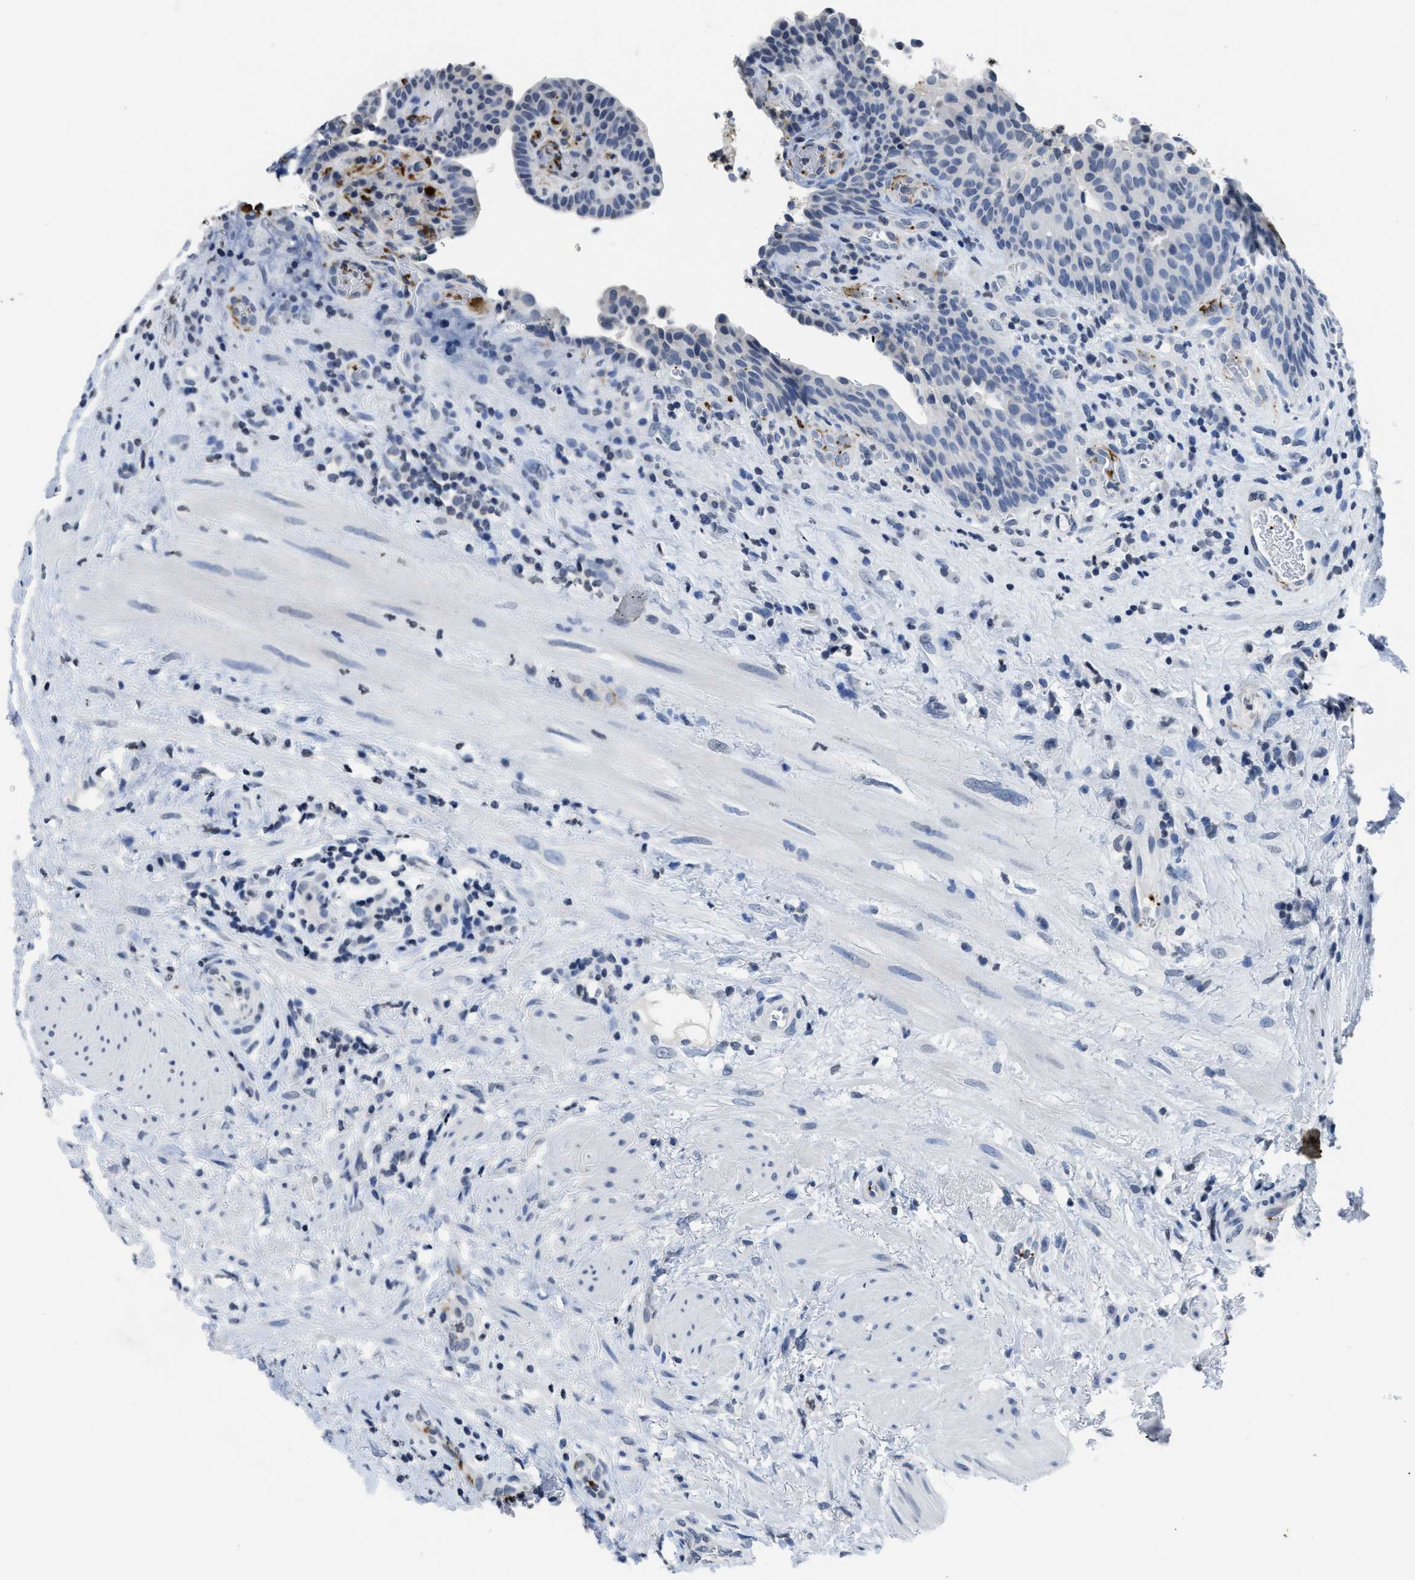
{"staining": {"intensity": "negative", "quantity": "none", "location": "none"}, "tissue": "urothelial cancer", "cell_type": "Tumor cells", "image_type": "cancer", "snomed": [{"axis": "morphology", "description": "Urothelial carcinoma, Low grade"}, {"axis": "topography", "description": "Urinary bladder"}], "caption": "Urothelial cancer was stained to show a protein in brown. There is no significant expression in tumor cells.", "gene": "ITGA2B", "patient": {"sex": "female", "age": 75}}